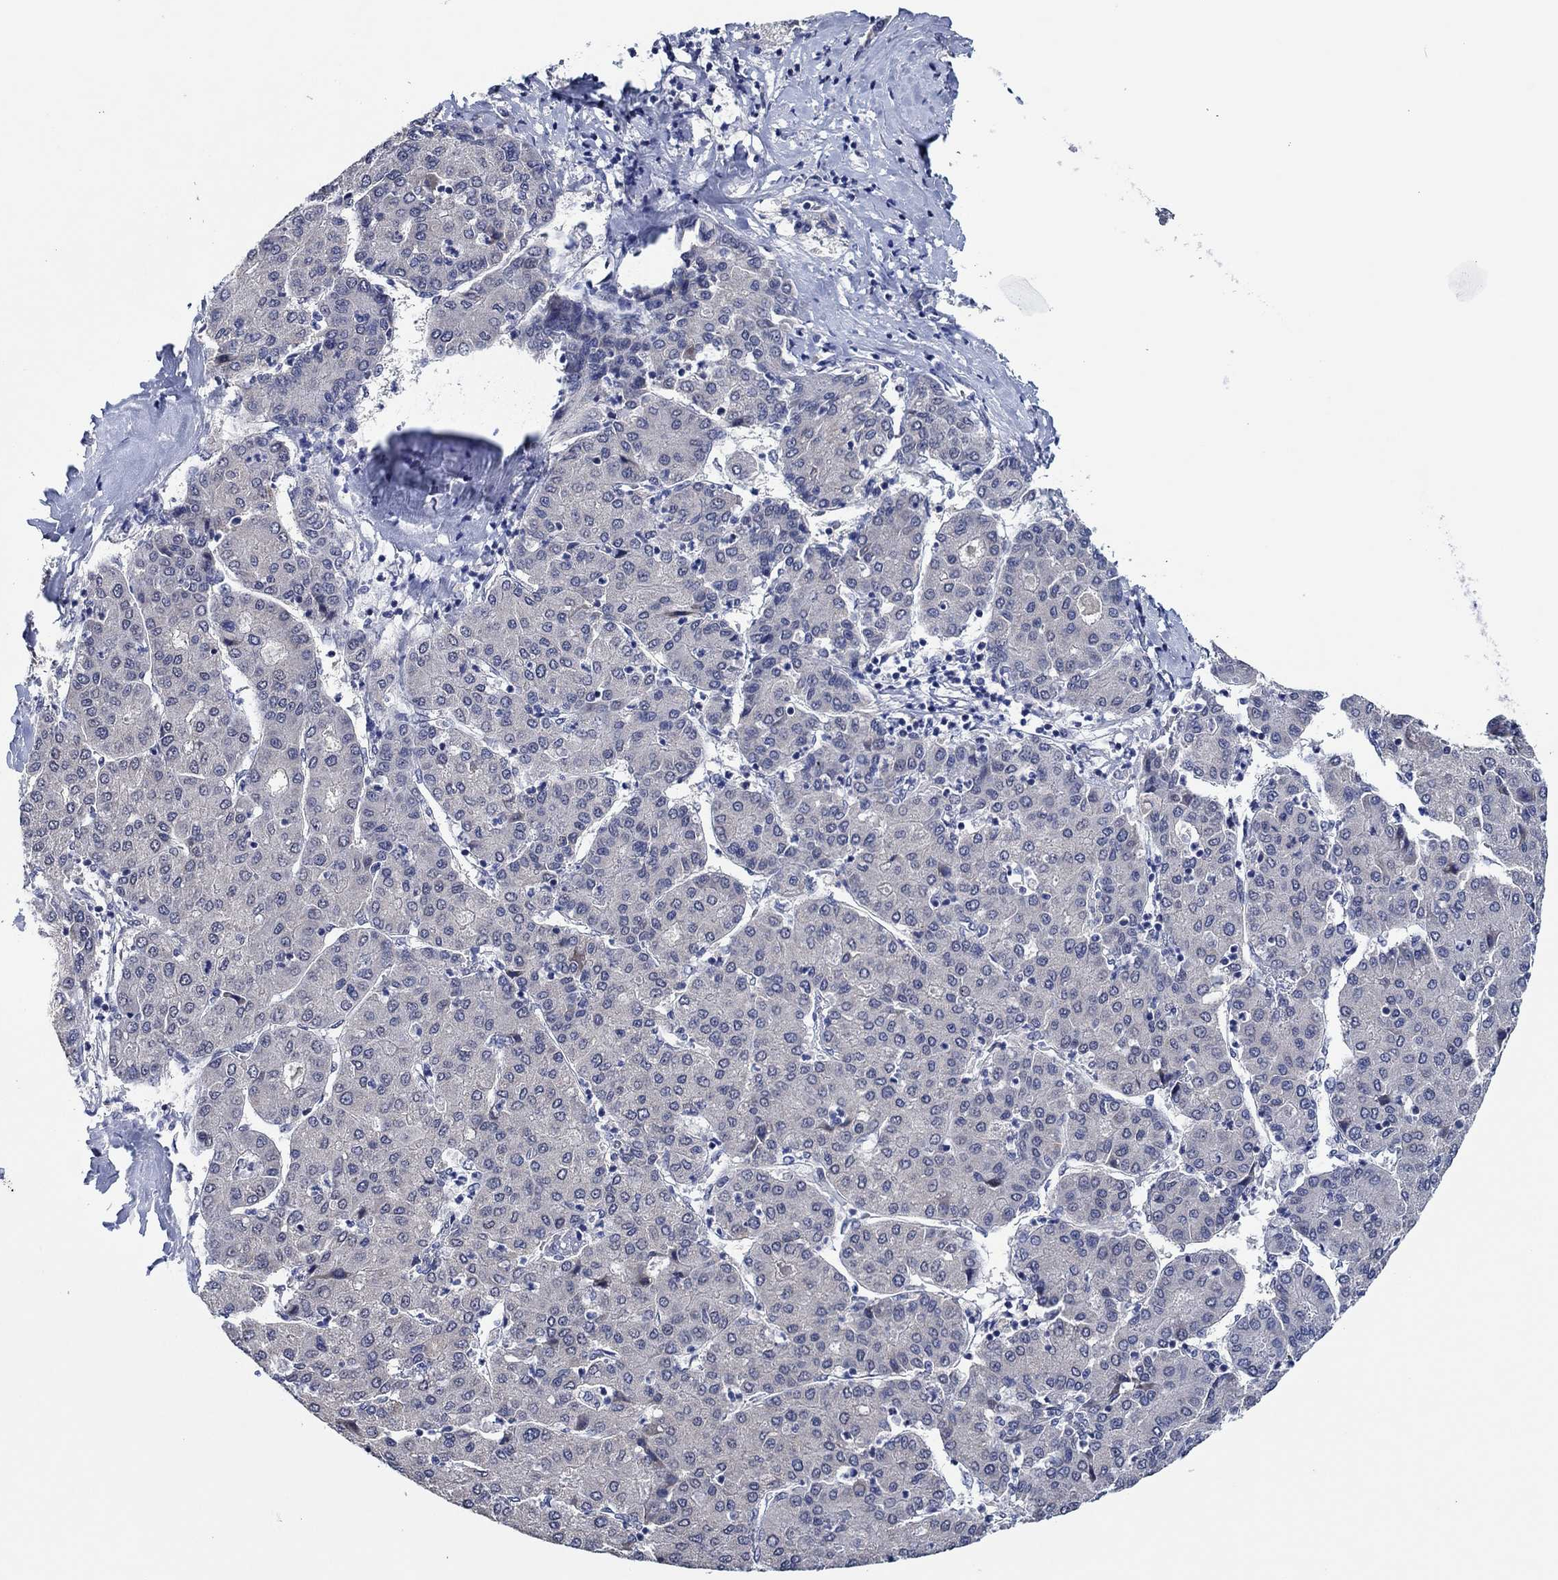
{"staining": {"intensity": "negative", "quantity": "none", "location": "none"}, "tissue": "liver cancer", "cell_type": "Tumor cells", "image_type": "cancer", "snomed": [{"axis": "morphology", "description": "Carcinoma, Hepatocellular, NOS"}, {"axis": "topography", "description": "Liver"}], "caption": "Immunohistochemistry image of human liver hepatocellular carcinoma stained for a protein (brown), which displays no expression in tumor cells.", "gene": "PRRT3", "patient": {"sex": "male", "age": 65}}